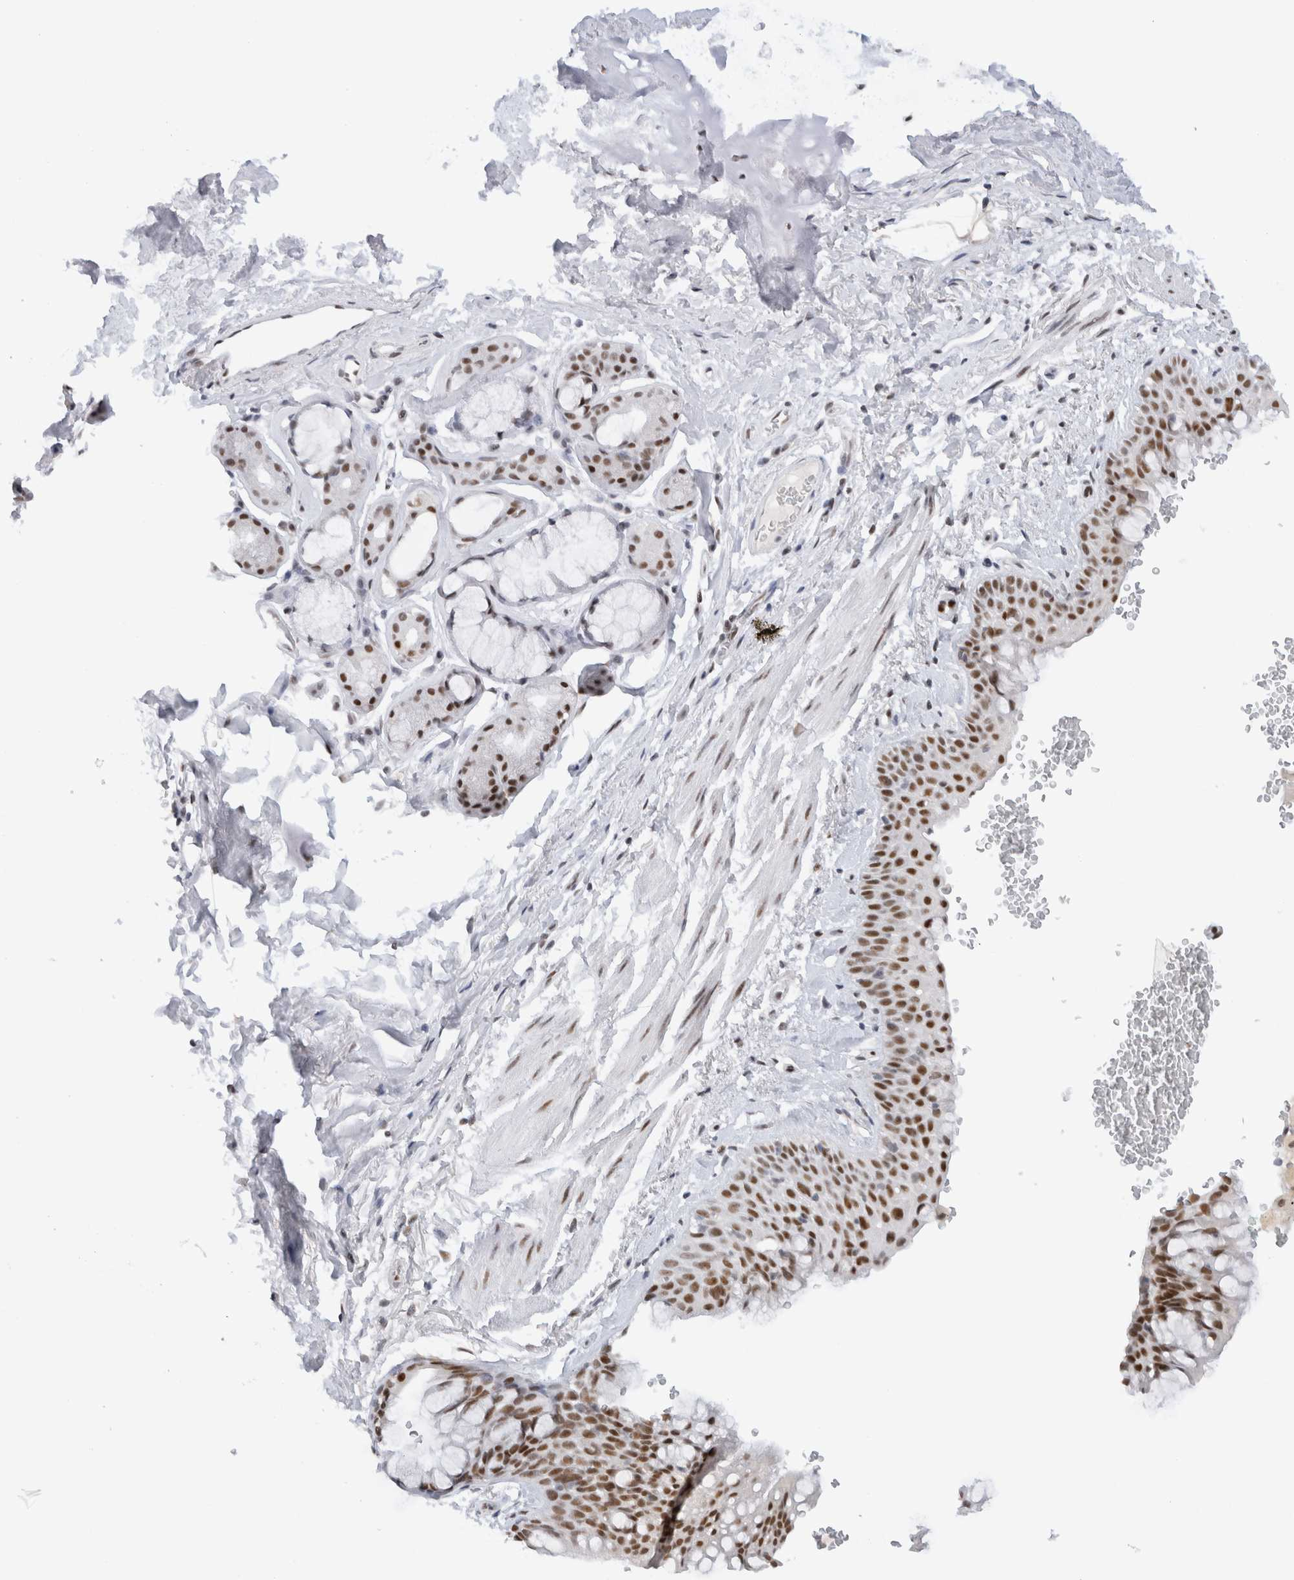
{"staining": {"intensity": "strong", "quantity": ">75%", "location": "nuclear"}, "tissue": "bronchus", "cell_type": "Respiratory epithelial cells", "image_type": "normal", "snomed": [{"axis": "morphology", "description": "Normal tissue, NOS"}, {"axis": "topography", "description": "Cartilage tissue"}, {"axis": "topography", "description": "Bronchus"}], "caption": "A brown stain labels strong nuclear positivity of a protein in respiratory epithelial cells of benign bronchus. (brown staining indicates protein expression, while blue staining denotes nuclei).", "gene": "COPS7A", "patient": {"sex": "female", "age": 53}}